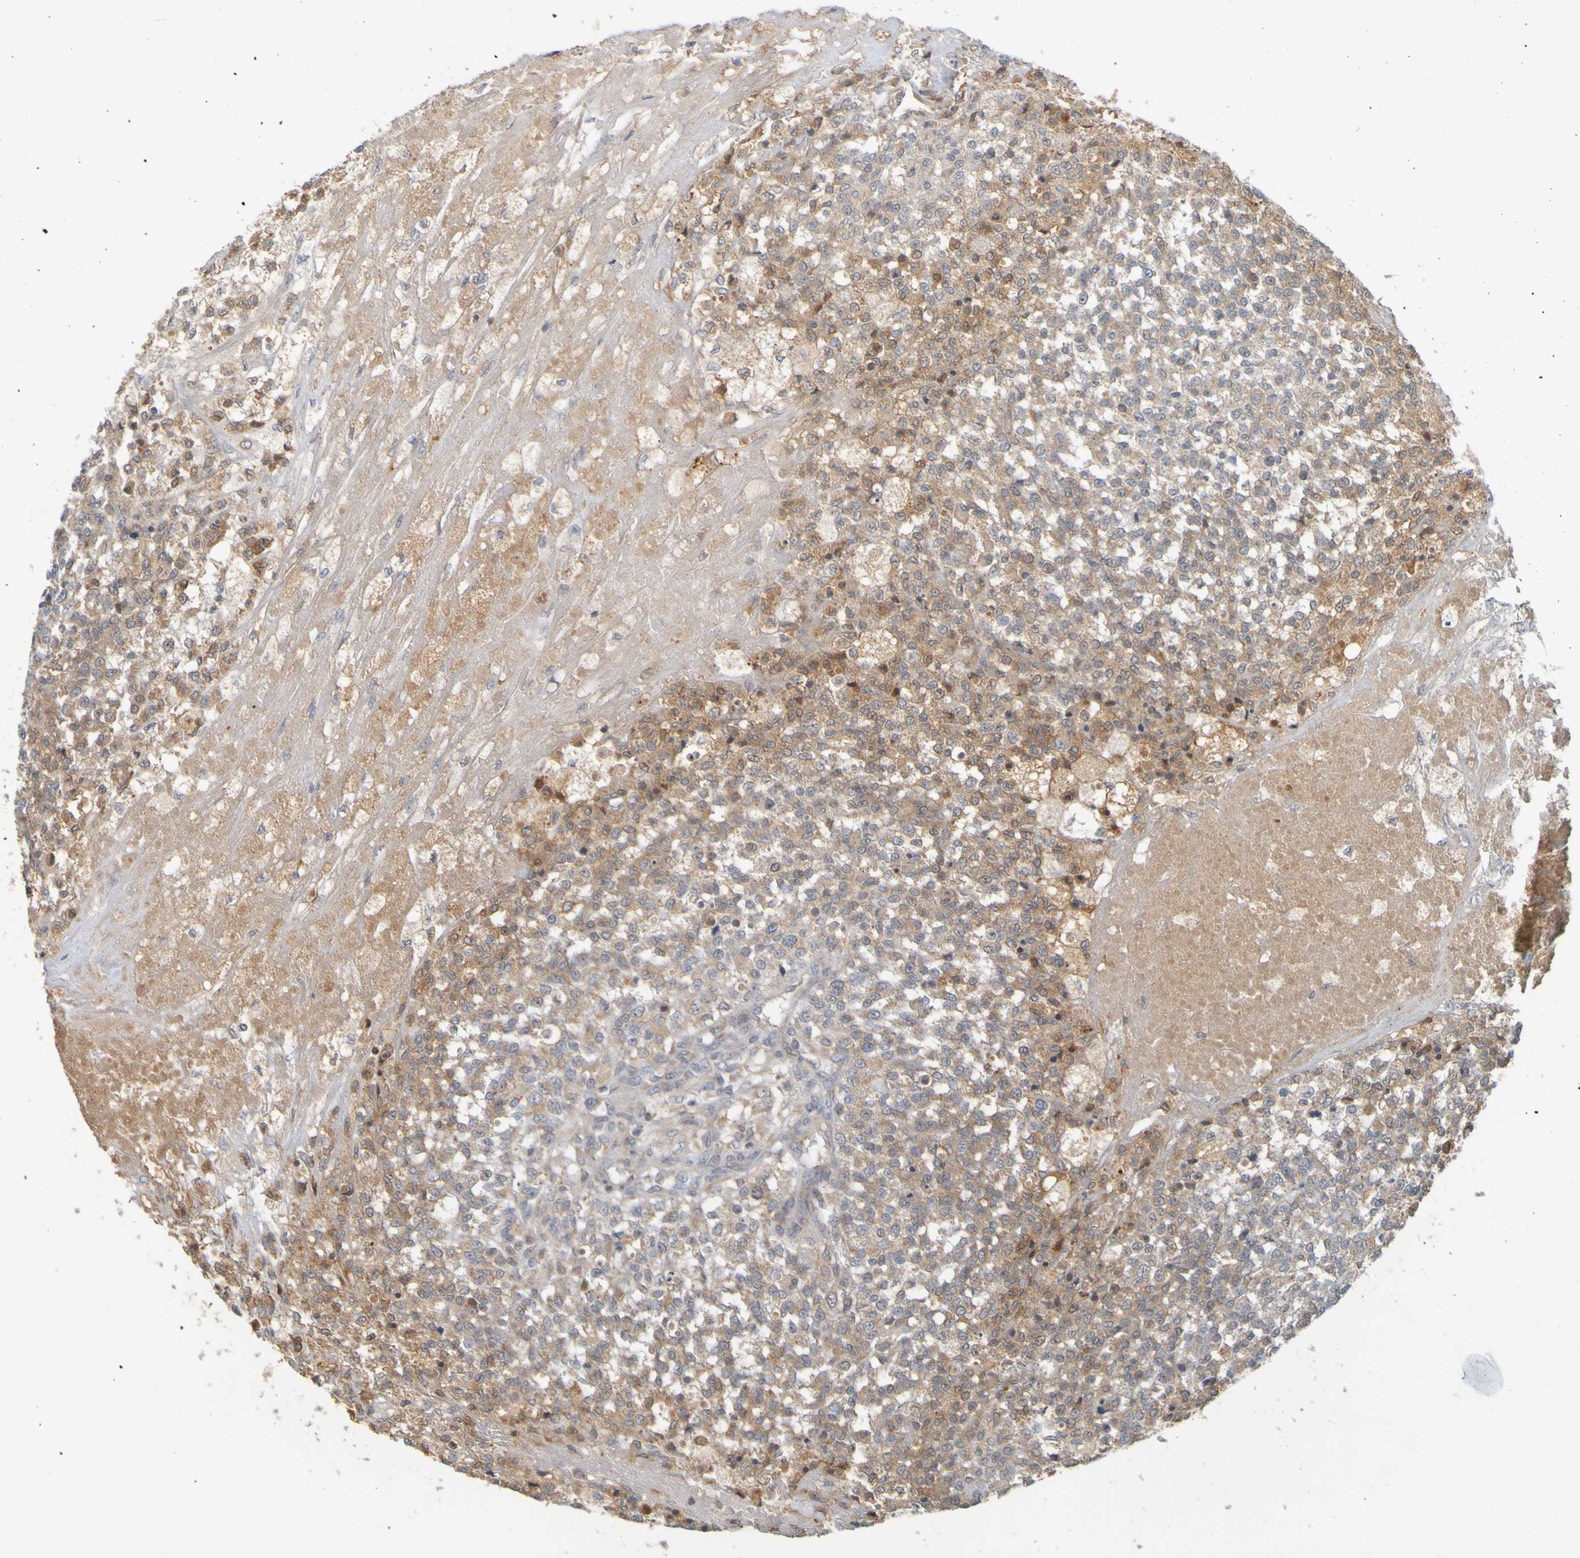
{"staining": {"intensity": "moderate", "quantity": ">75%", "location": "cytoplasmic/membranous"}, "tissue": "testis cancer", "cell_type": "Tumor cells", "image_type": "cancer", "snomed": [{"axis": "morphology", "description": "Seminoma, NOS"}, {"axis": "topography", "description": "Testis"}], "caption": "Moderate cytoplasmic/membranous positivity is seen in approximately >75% of tumor cells in testis cancer.", "gene": "MOGS", "patient": {"sex": "male", "age": 59}}